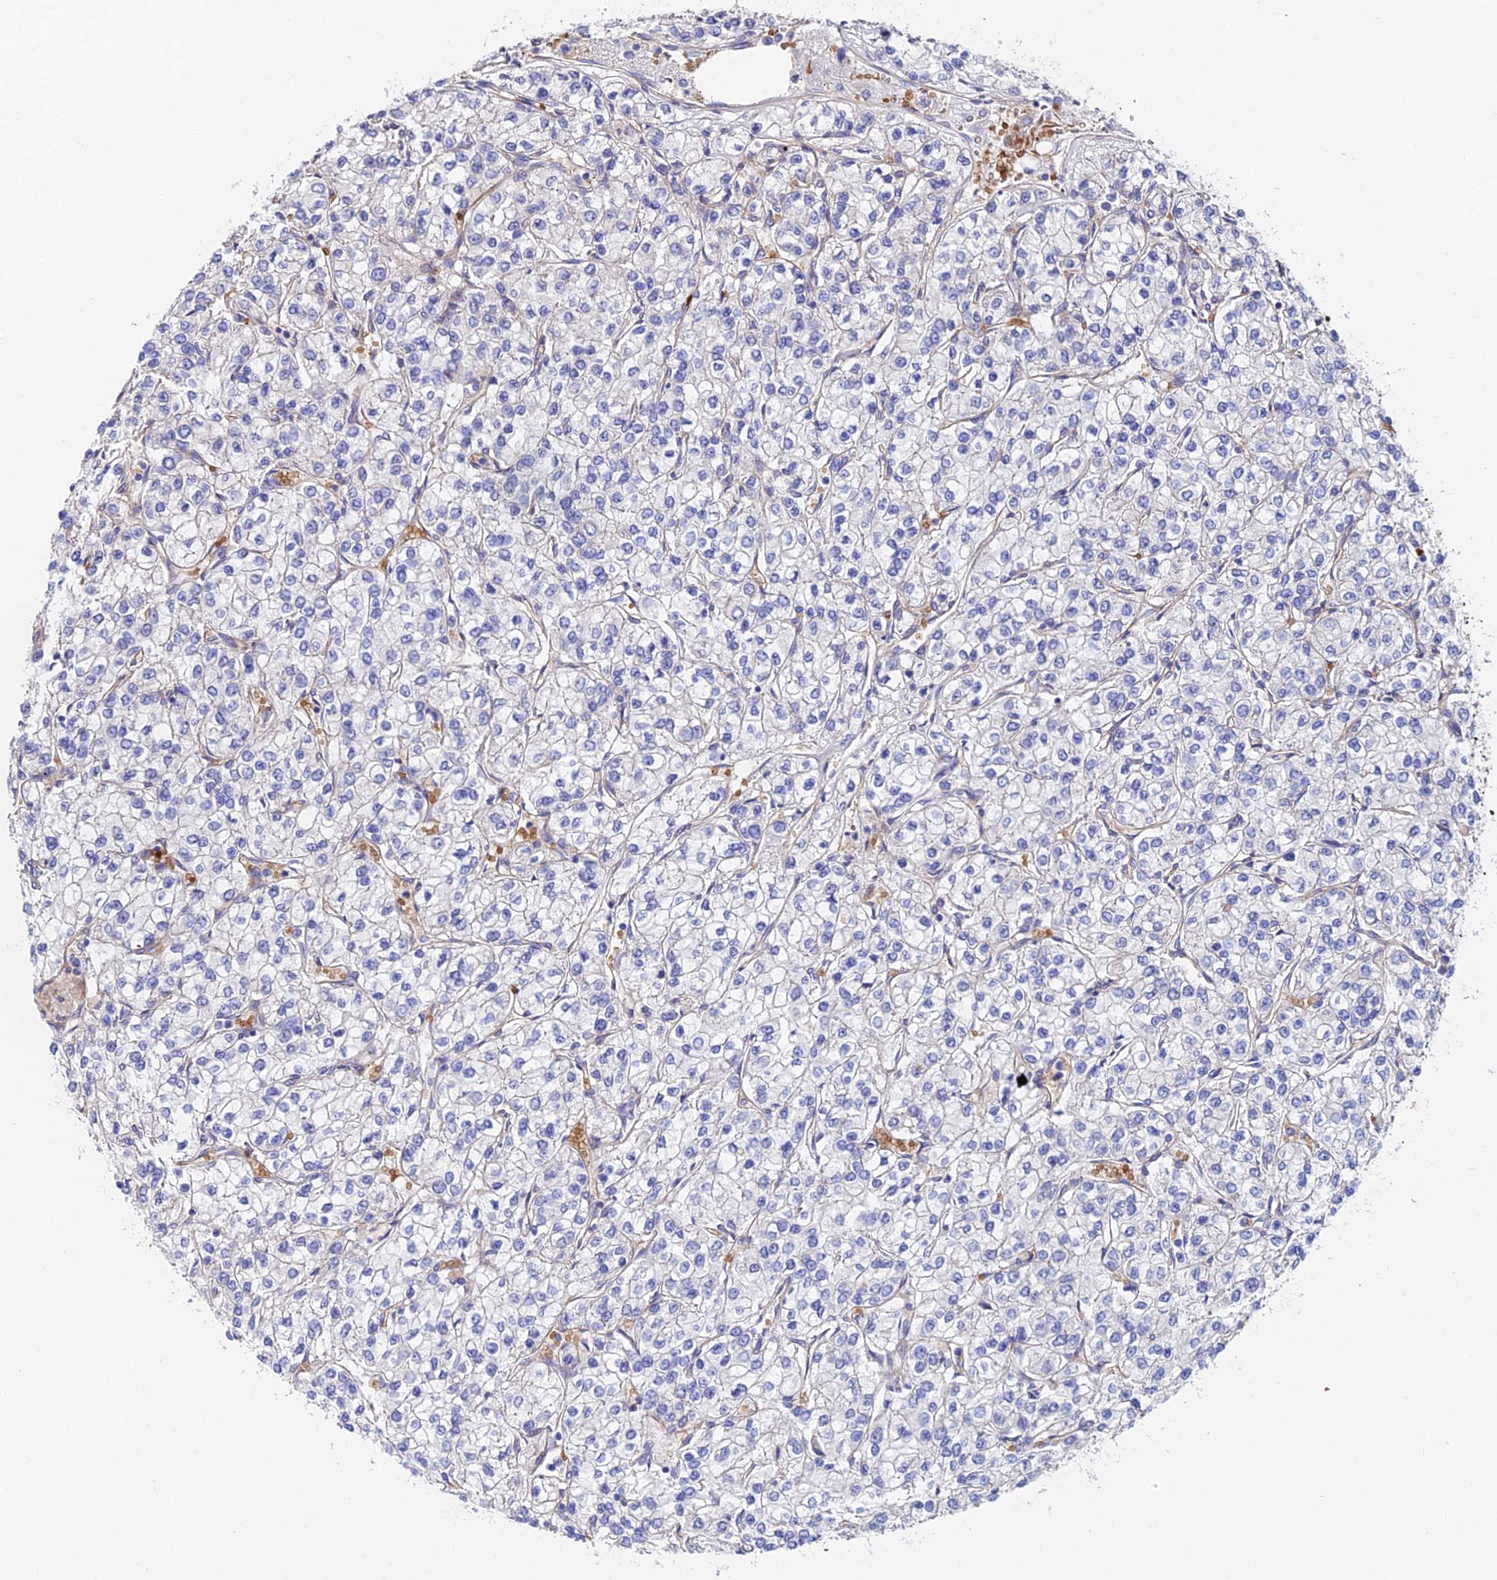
{"staining": {"intensity": "negative", "quantity": "none", "location": "none"}, "tissue": "renal cancer", "cell_type": "Tumor cells", "image_type": "cancer", "snomed": [{"axis": "morphology", "description": "Adenocarcinoma, NOS"}, {"axis": "topography", "description": "Kidney"}], "caption": "Histopathology image shows no protein expression in tumor cells of renal cancer tissue.", "gene": "ADGRF3", "patient": {"sex": "male", "age": 80}}